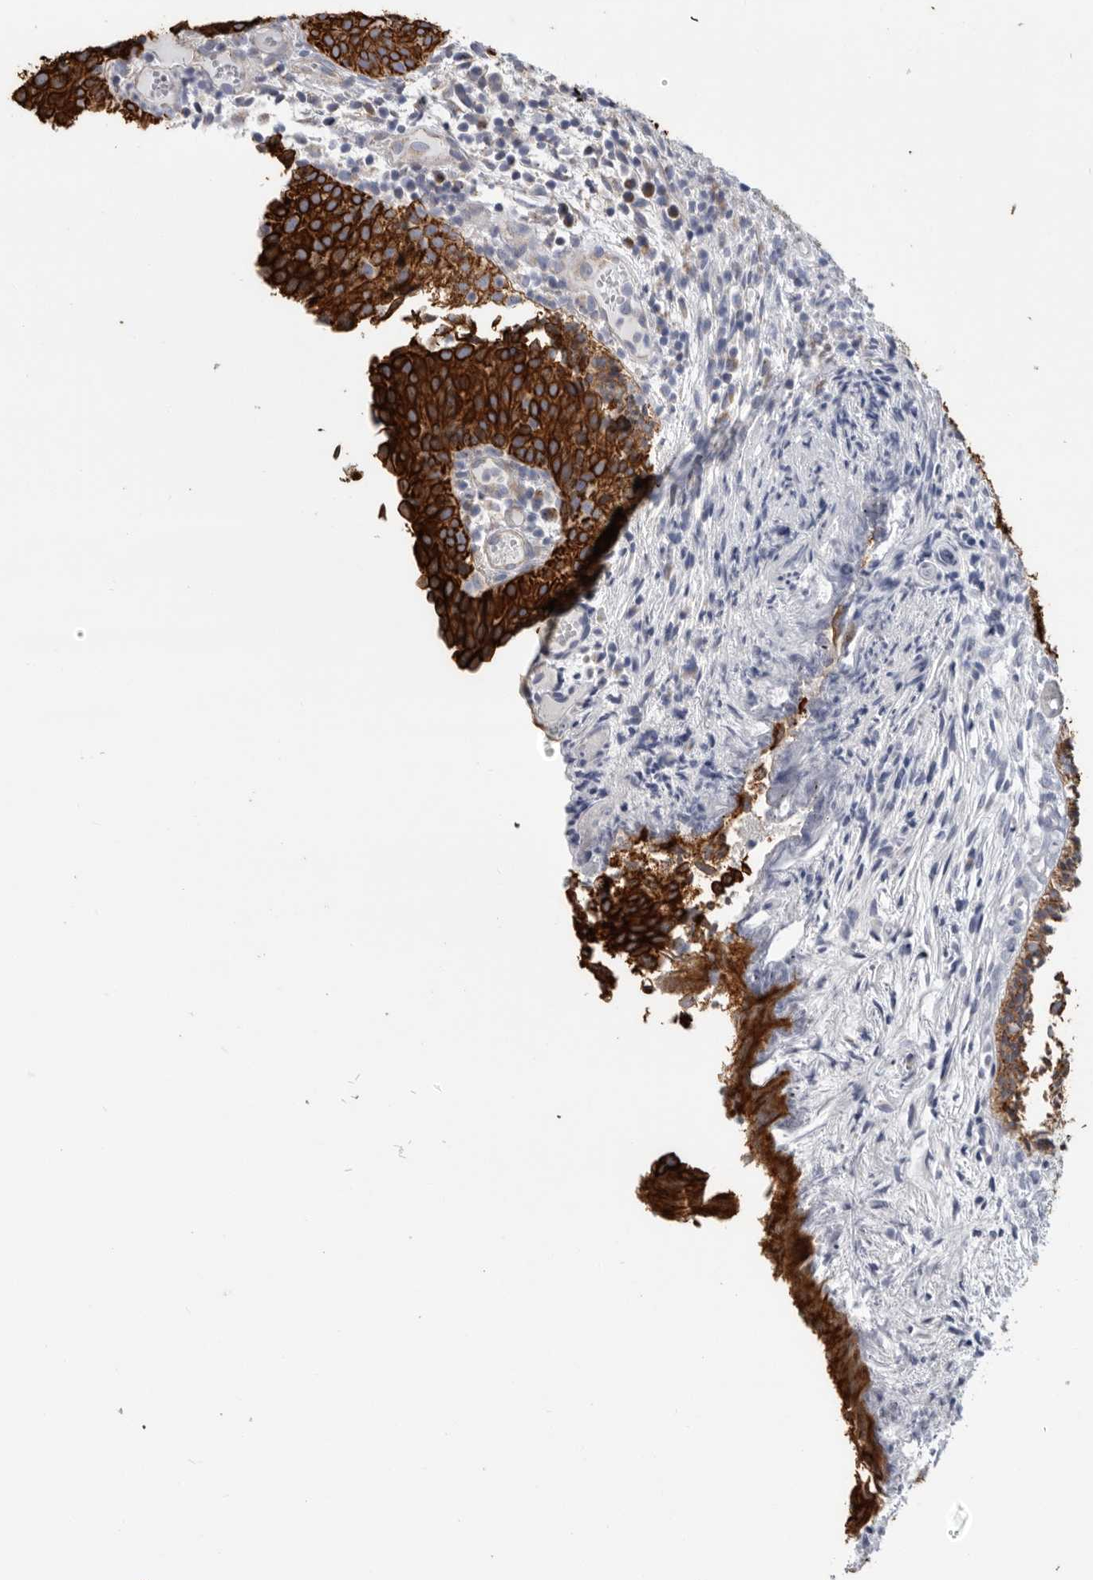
{"staining": {"intensity": "strong", "quantity": ">75%", "location": "cytoplasmic/membranous"}, "tissue": "urothelial cancer", "cell_type": "Tumor cells", "image_type": "cancer", "snomed": [{"axis": "morphology", "description": "Urothelial carcinoma, Low grade"}, {"axis": "topography", "description": "Urinary bladder"}], "caption": "A high-resolution image shows immunohistochemistry staining of urothelial cancer, which reveals strong cytoplasmic/membranous expression in approximately >75% of tumor cells.", "gene": "MTFR1L", "patient": {"sex": "male", "age": 86}}